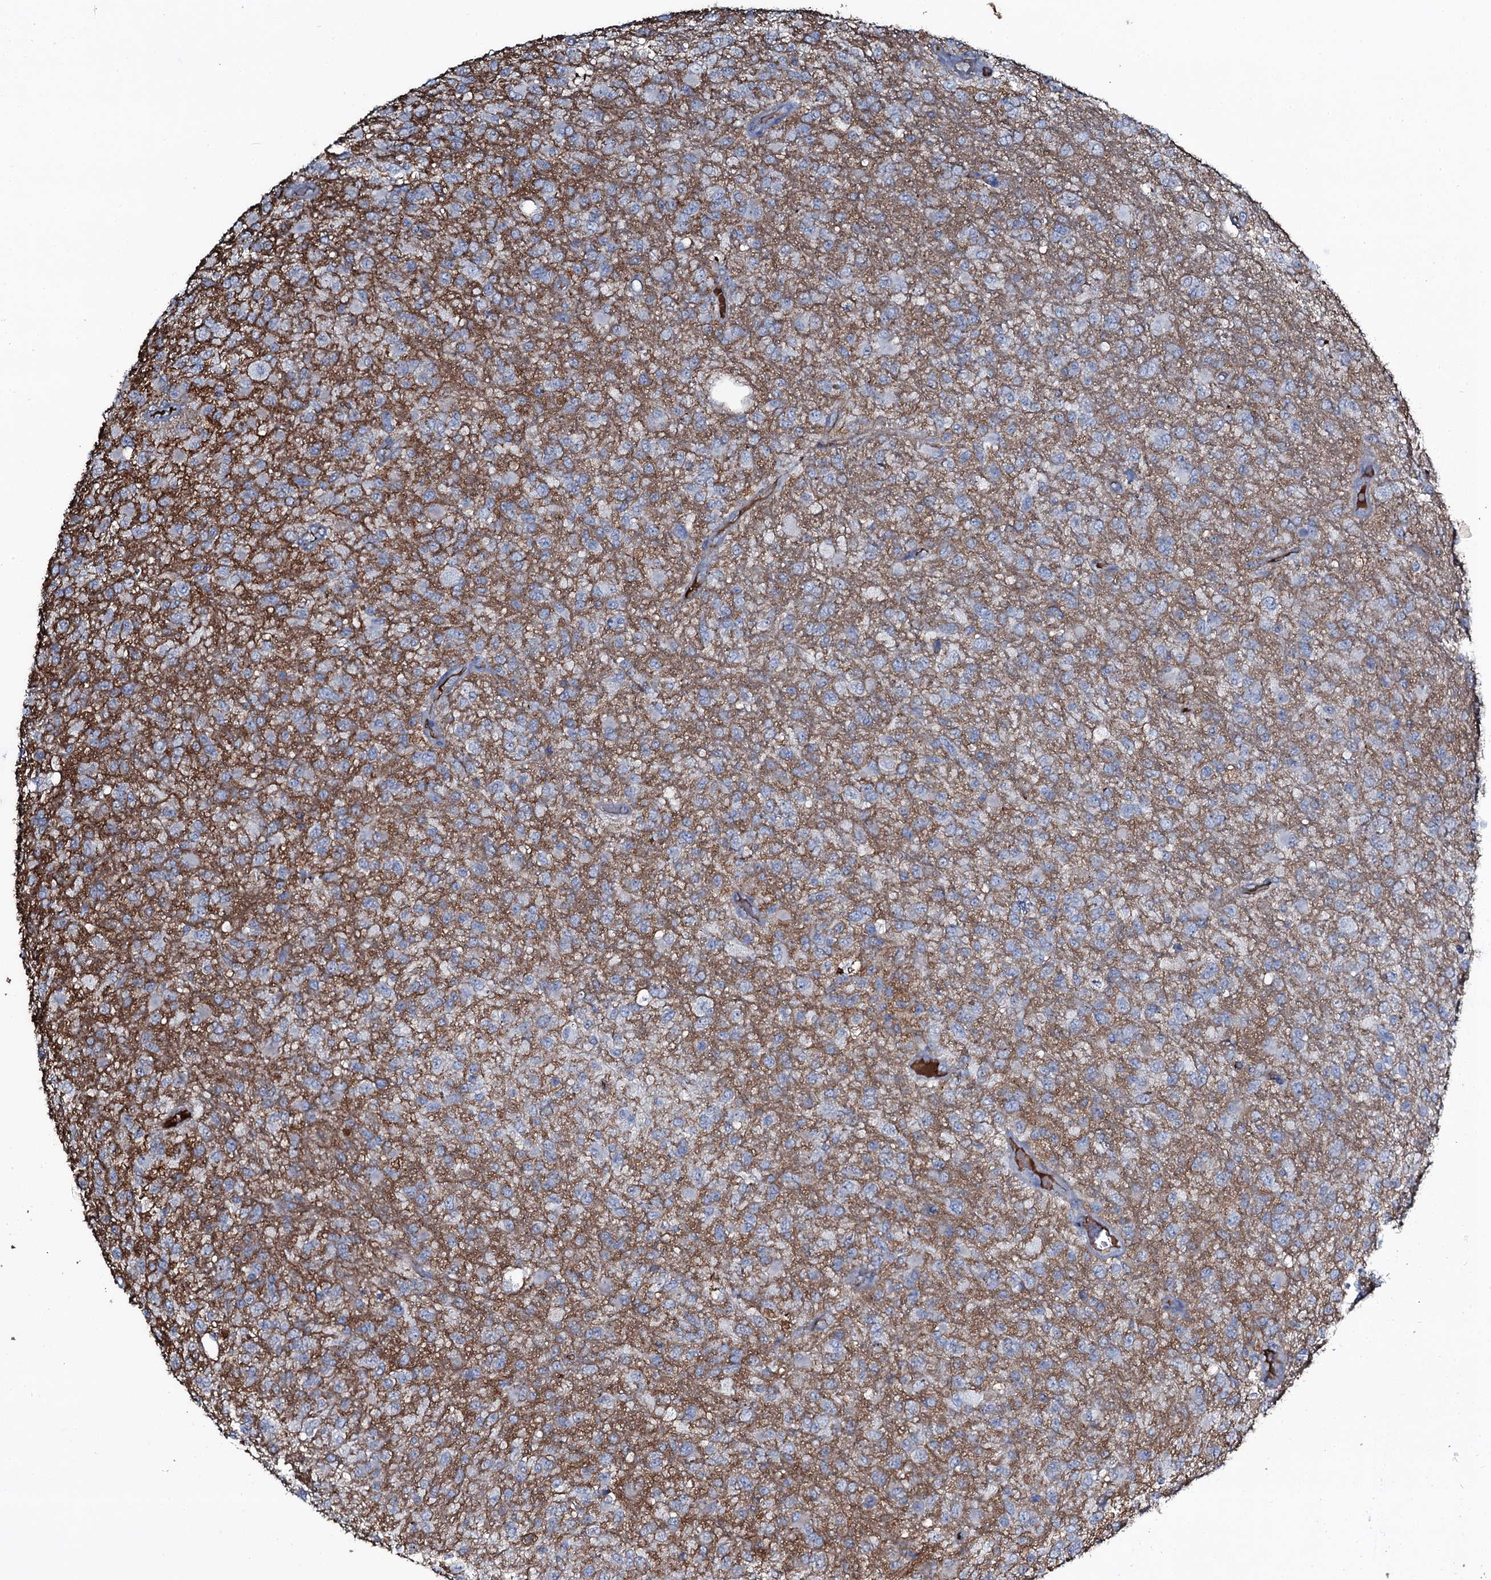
{"staining": {"intensity": "negative", "quantity": "none", "location": "none"}, "tissue": "glioma", "cell_type": "Tumor cells", "image_type": "cancer", "snomed": [{"axis": "morphology", "description": "Glioma, malignant, High grade"}, {"axis": "topography", "description": "Brain"}], "caption": "Tumor cells are negative for protein expression in human glioma.", "gene": "EDN1", "patient": {"sex": "female", "age": 74}}